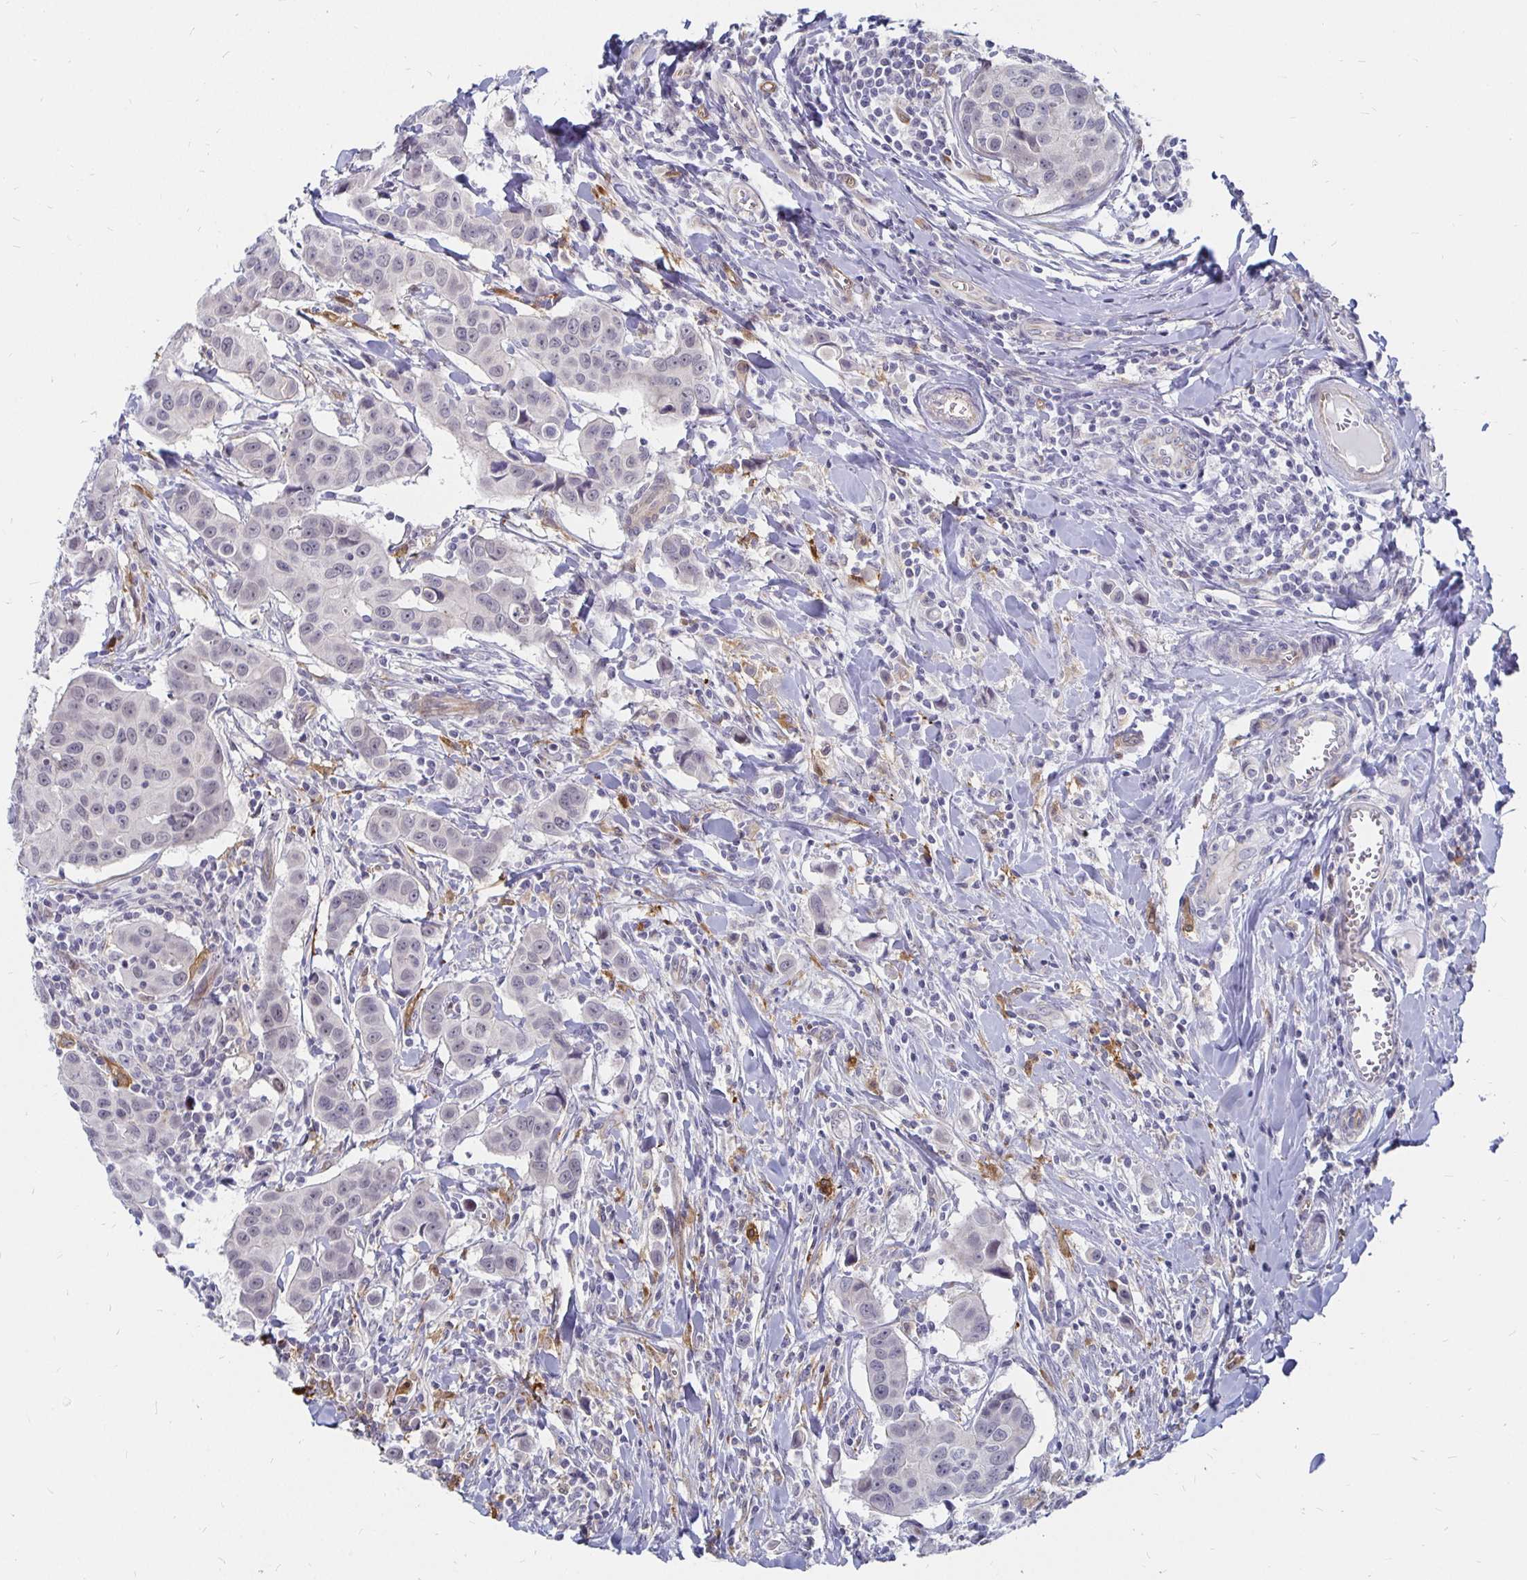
{"staining": {"intensity": "negative", "quantity": "none", "location": "none"}, "tissue": "breast cancer", "cell_type": "Tumor cells", "image_type": "cancer", "snomed": [{"axis": "morphology", "description": "Duct carcinoma"}, {"axis": "topography", "description": "Breast"}], "caption": "Protein analysis of invasive ductal carcinoma (breast) exhibits no significant expression in tumor cells. (DAB (3,3'-diaminobenzidine) IHC, high magnification).", "gene": "CCDC85A", "patient": {"sex": "female", "age": 24}}